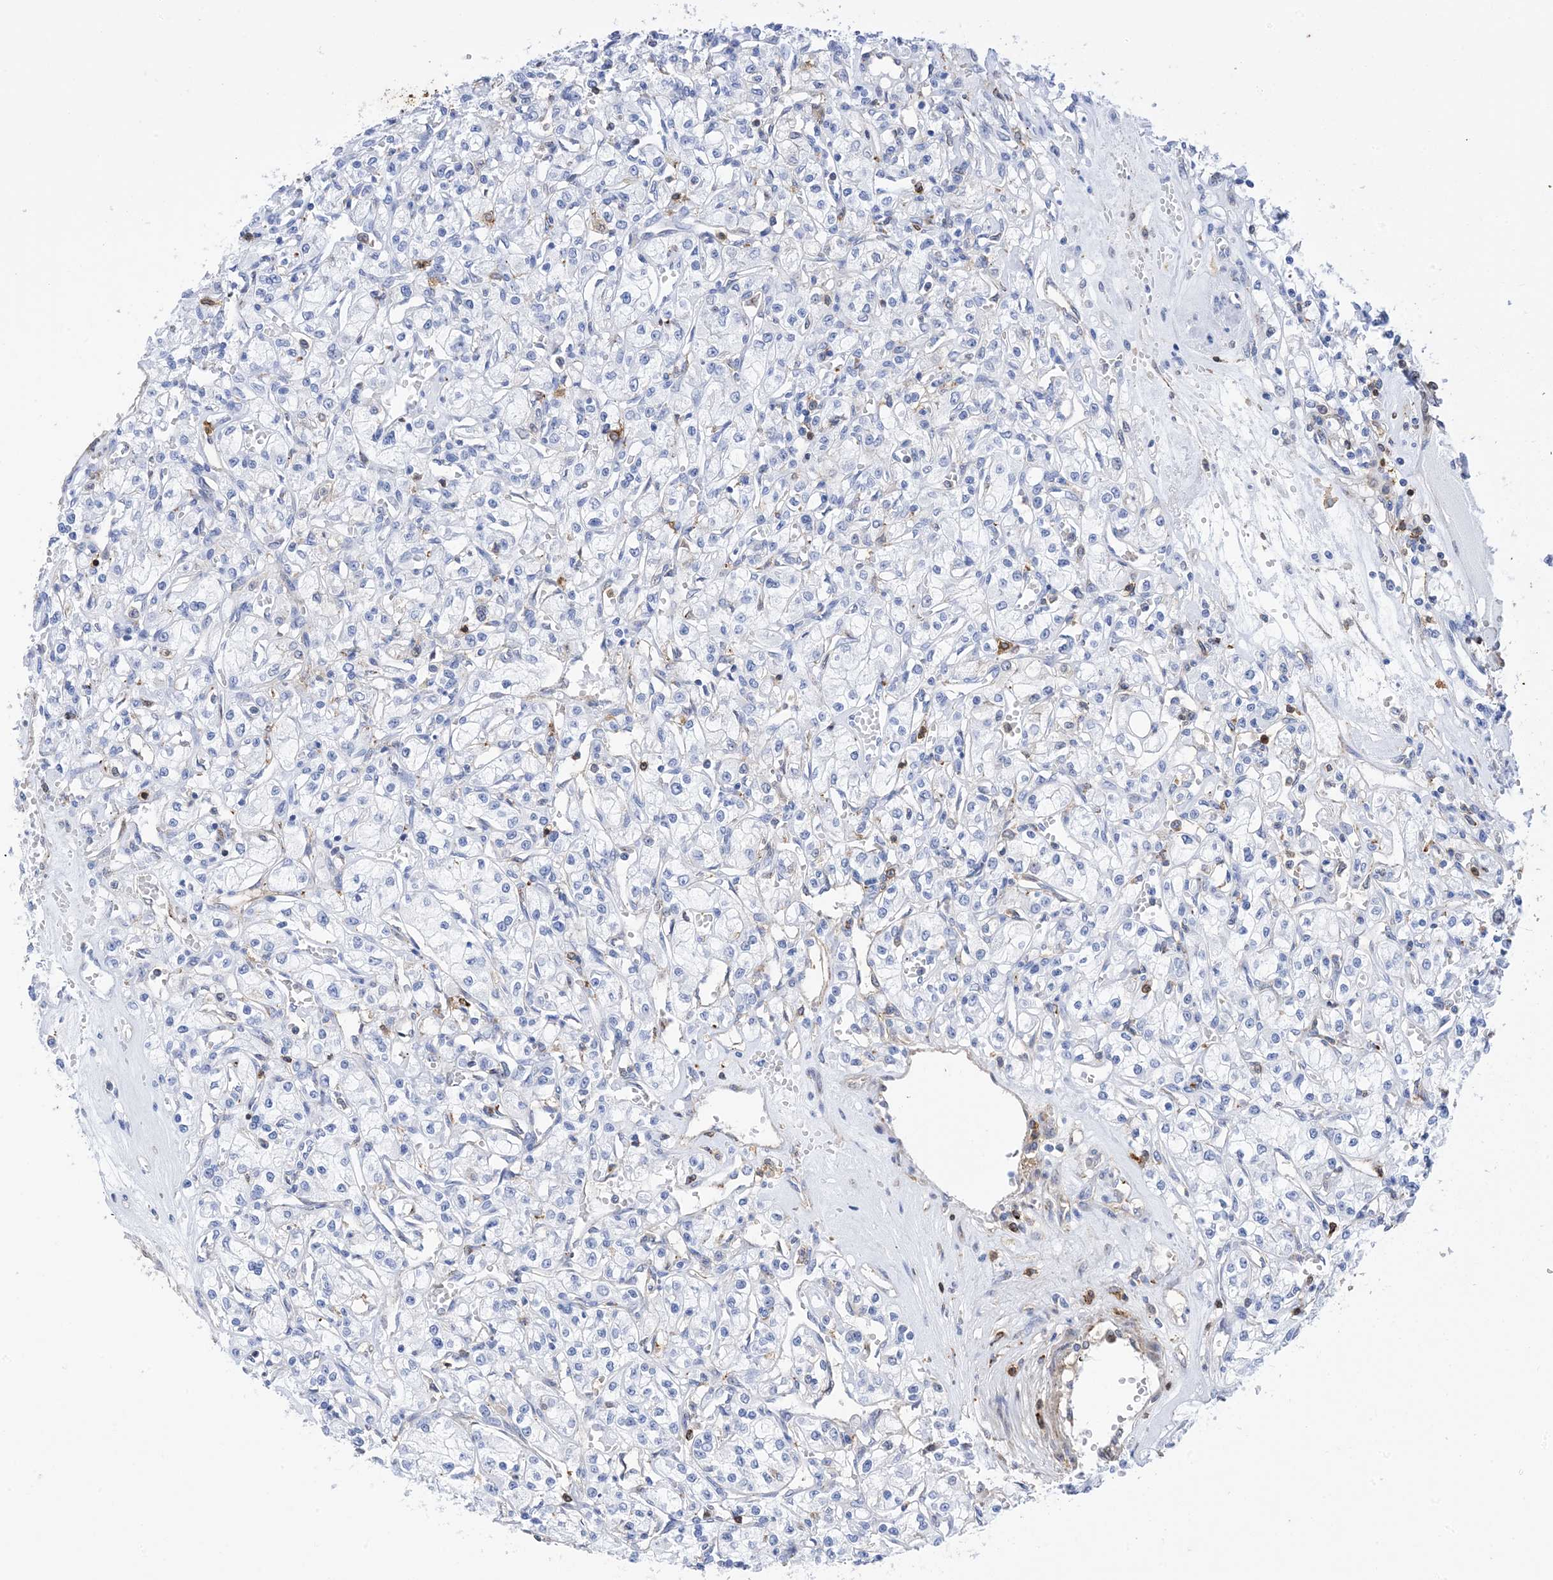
{"staining": {"intensity": "negative", "quantity": "none", "location": "none"}, "tissue": "renal cancer", "cell_type": "Tumor cells", "image_type": "cancer", "snomed": [{"axis": "morphology", "description": "Adenocarcinoma, NOS"}, {"axis": "topography", "description": "Kidney"}], "caption": "Immunohistochemistry (IHC) micrograph of renal adenocarcinoma stained for a protein (brown), which exhibits no expression in tumor cells.", "gene": "ANXA1", "patient": {"sex": "female", "age": 59}}